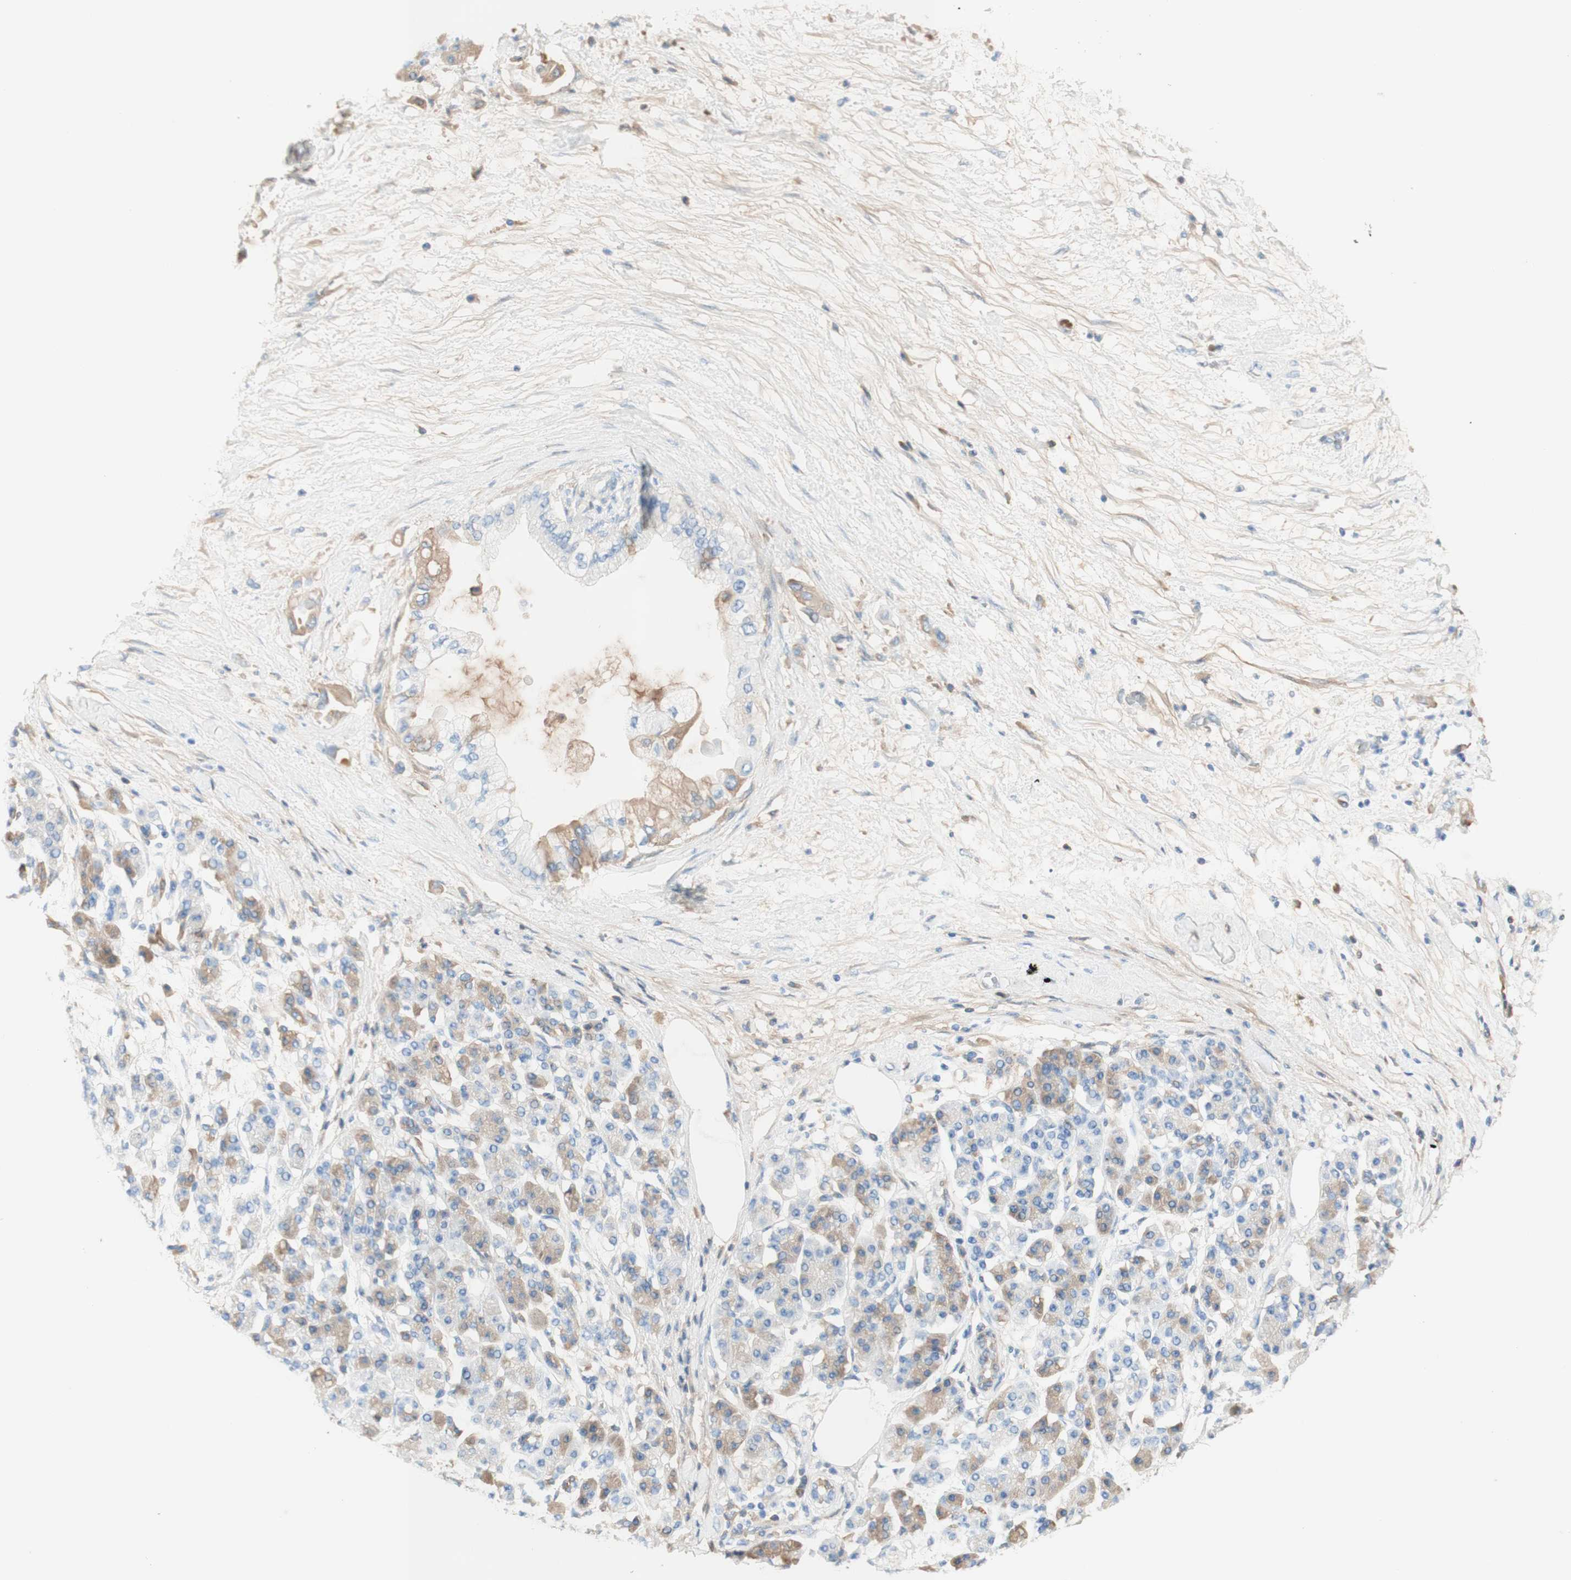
{"staining": {"intensity": "moderate", "quantity": "25%-75%", "location": "cytoplasmic/membranous"}, "tissue": "pancreatic cancer", "cell_type": "Tumor cells", "image_type": "cancer", "snomed": [{"axis": "morphology", "description": "Adenocarcinoma, NOS"}, {"axis": "morphology", "description": "Adenocarcinoma, metastatic, NOS"}, {"axis": "topography", "description": "Lymph node"}, {"axis": "topography", "description": "Pancreas"}, {"axis": "topography", "description": "Duodenum"}], "caption": "Human pancreatic cancer stained with a protein marker displays moderate staining in tumor cells.", "gene": "KNG1", "patient": {"sex": "female", "age": 64}}